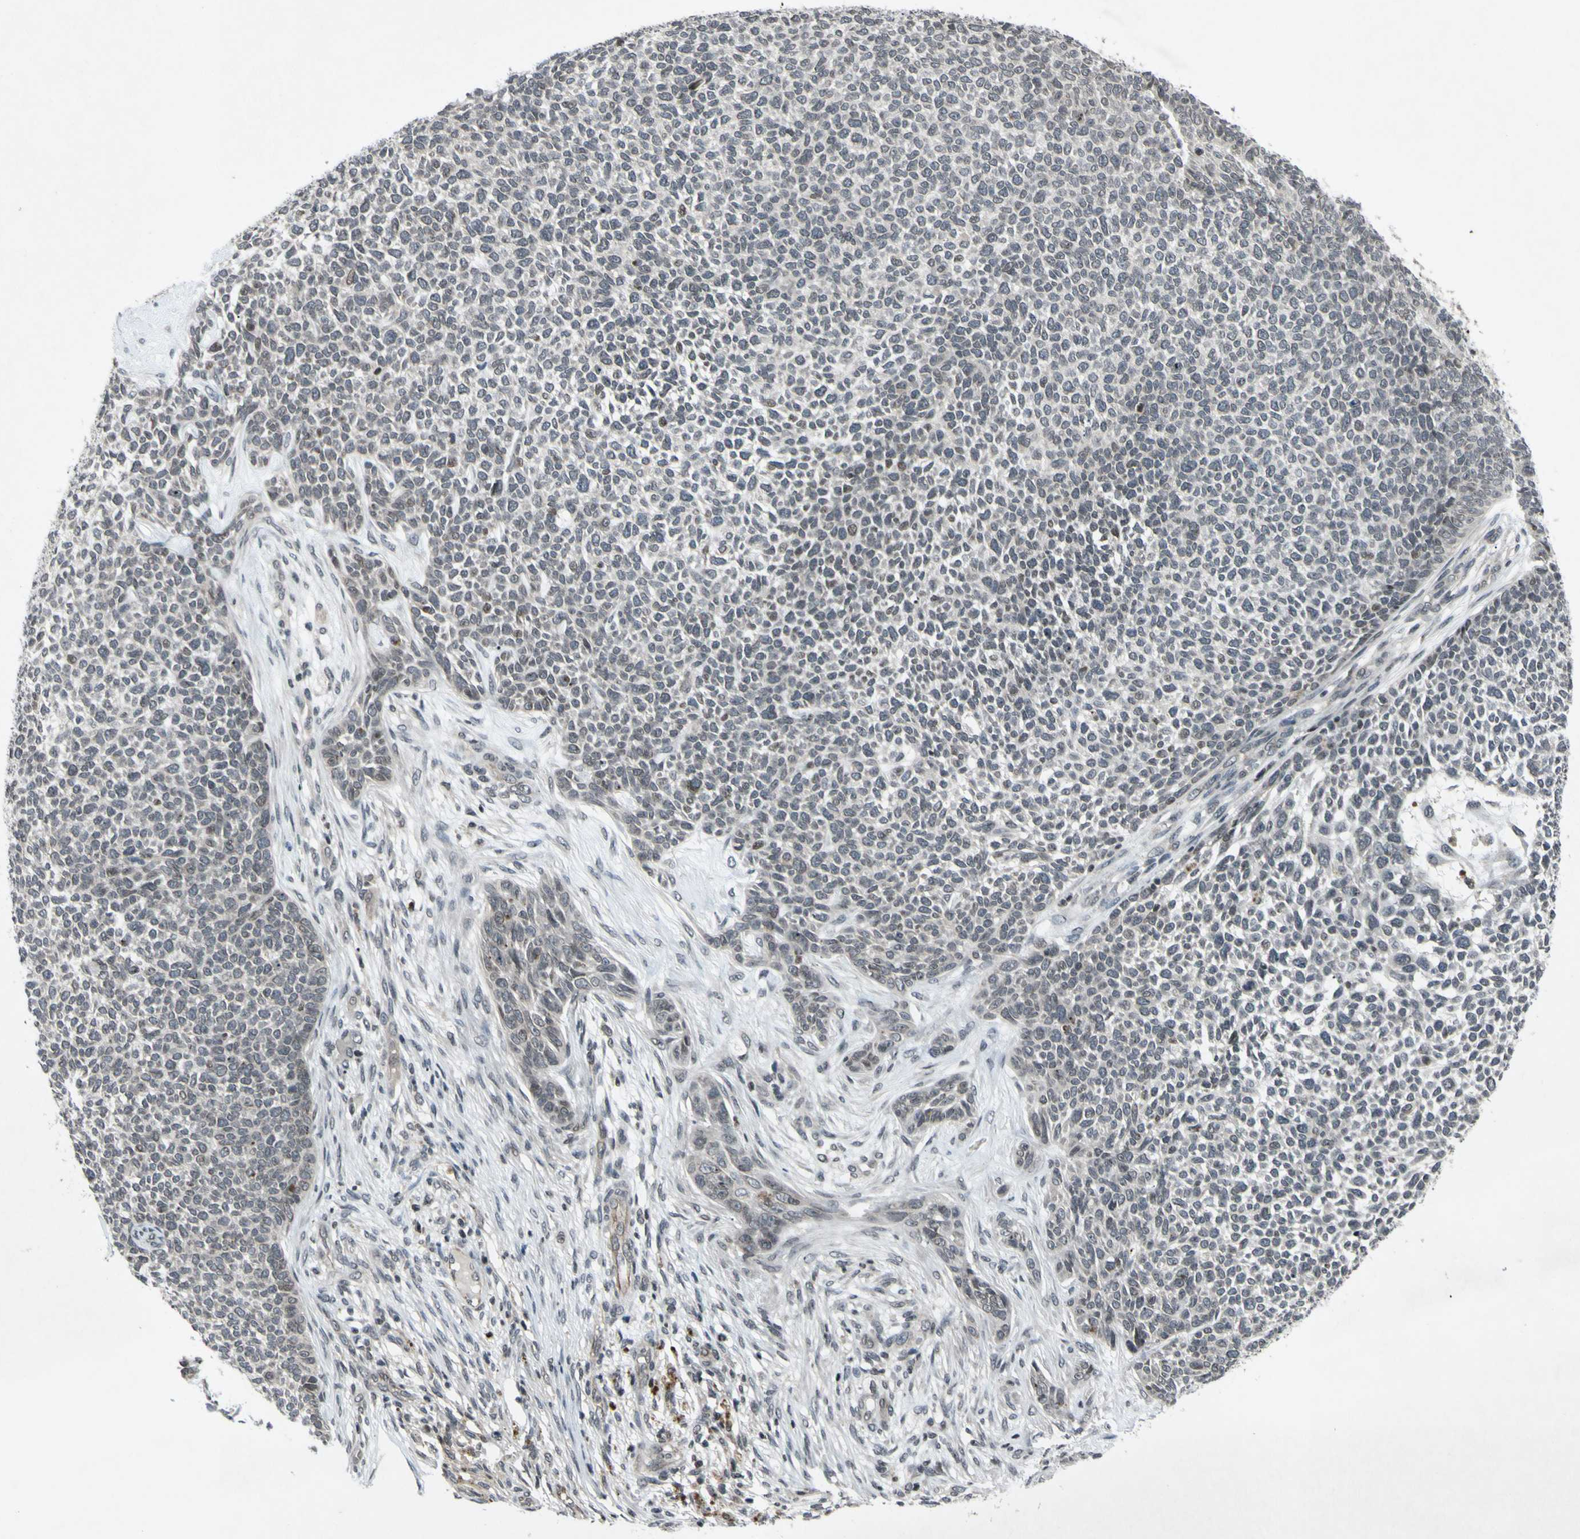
{"staining": {"intensity": "negative", "quantity": "none", "location": "none"}, "tissue": "skin cancer", "cell_type": "Tumor cells", "image_type": "cancer", "snomed": [{"axis": "morphology", "description": "Basal cell carcinoma"}, {"axis": "topography", "description": "Skin"}], "caption": "Immunohistochemical staining of skin cancer reveals no significant expression in tumor cells.", "gene": "XPO1", "patient": {"sex": "female", "age": 84}}